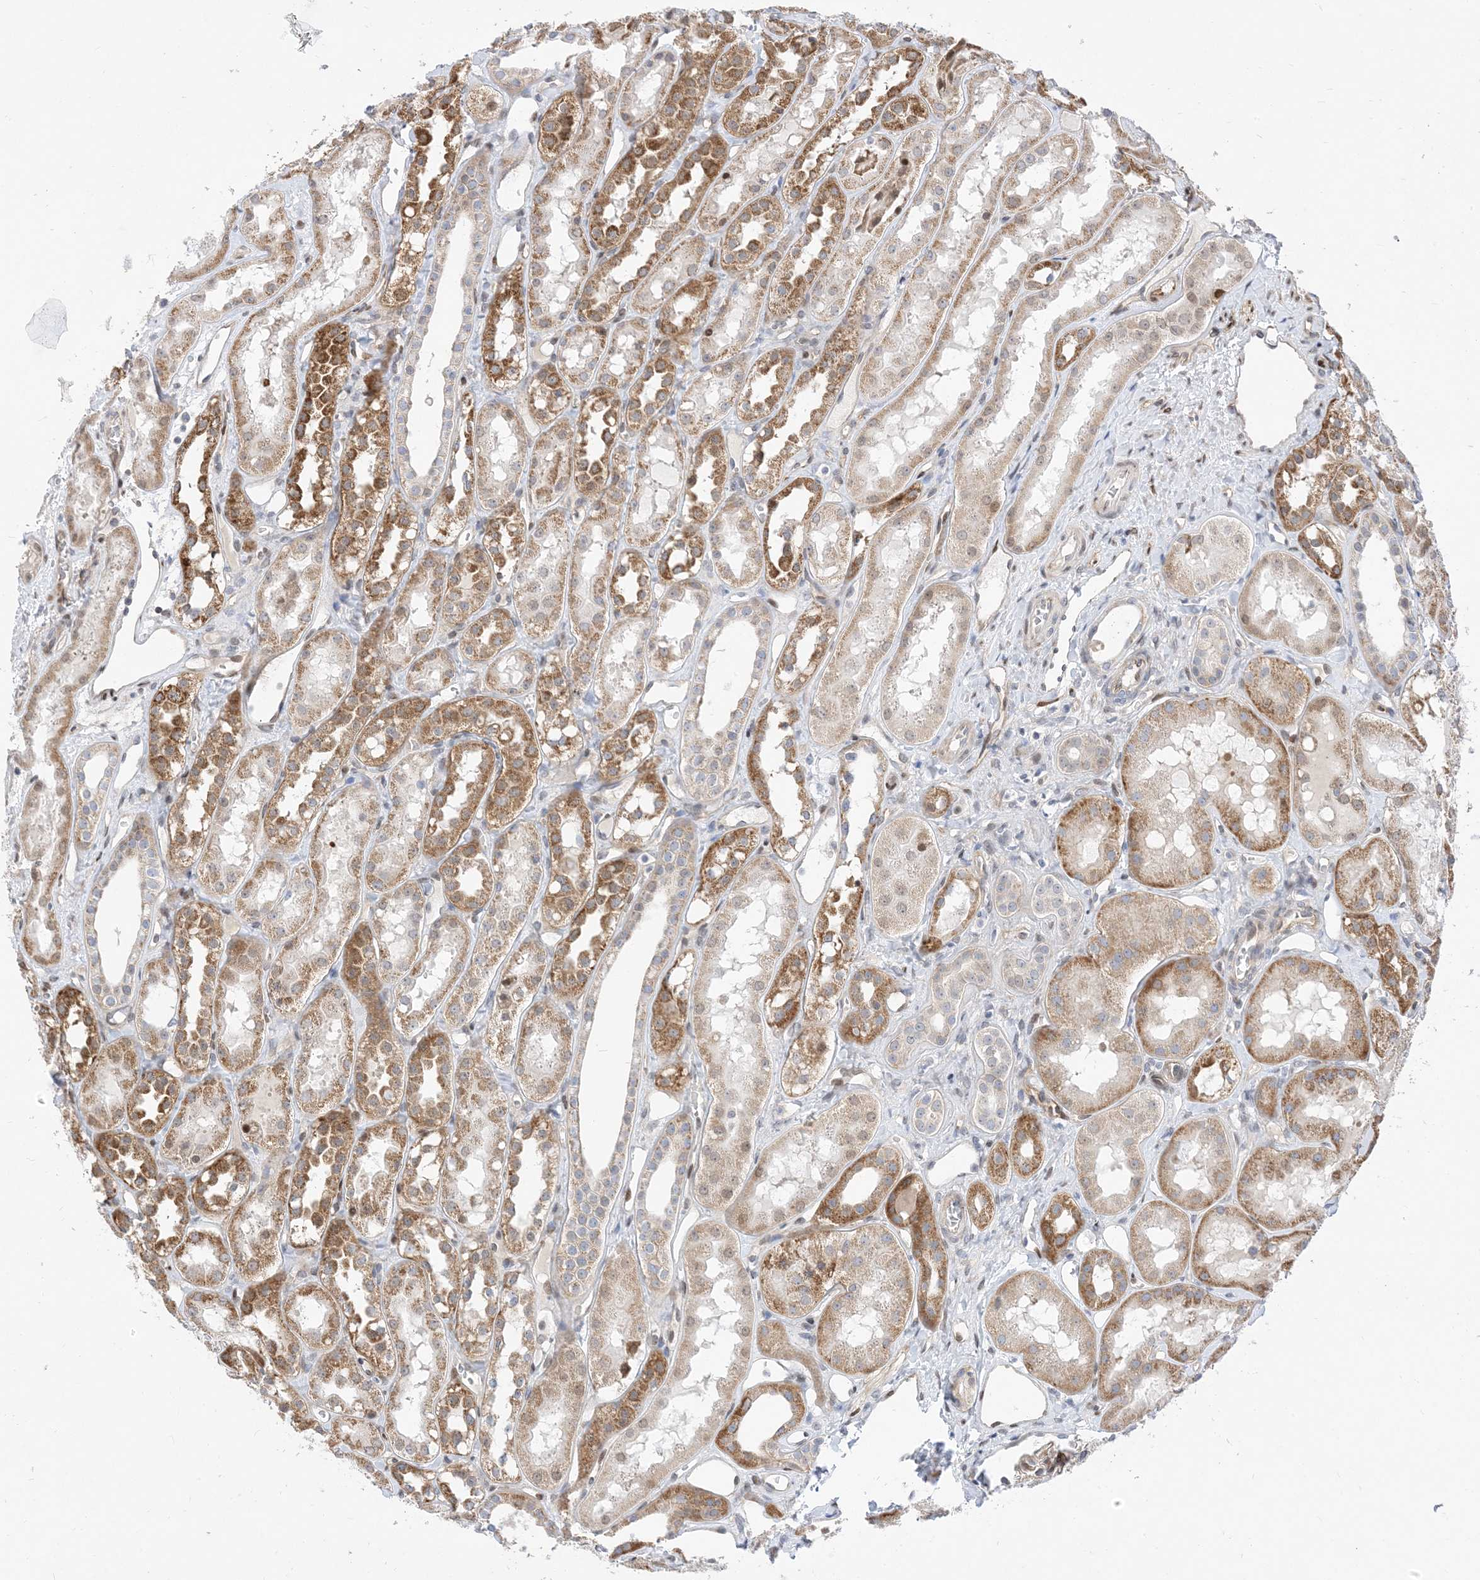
{"staining": {"intensity": "moderate", "quantity": "25%-75%", "location": "cytoplasmic/membranous"}, "tissue": "kidney", "cell_type": "Cells in glomeruli", "image_type": "normal", "snomed": [{"axis": "morphology", "description": "Normal tissue, NOS"}, {"axis": "topography", "description": "Kidney"}], "caption": "The micrograph demonstrates immunohistochemical staining of unremarkable kidney. There is moderate cytoplasmic/membranous staining is seen in about 25%-75% of cells in glomeruli.", "gene": "TYSND1", "patient": {"sex": "male", "age": 16}}